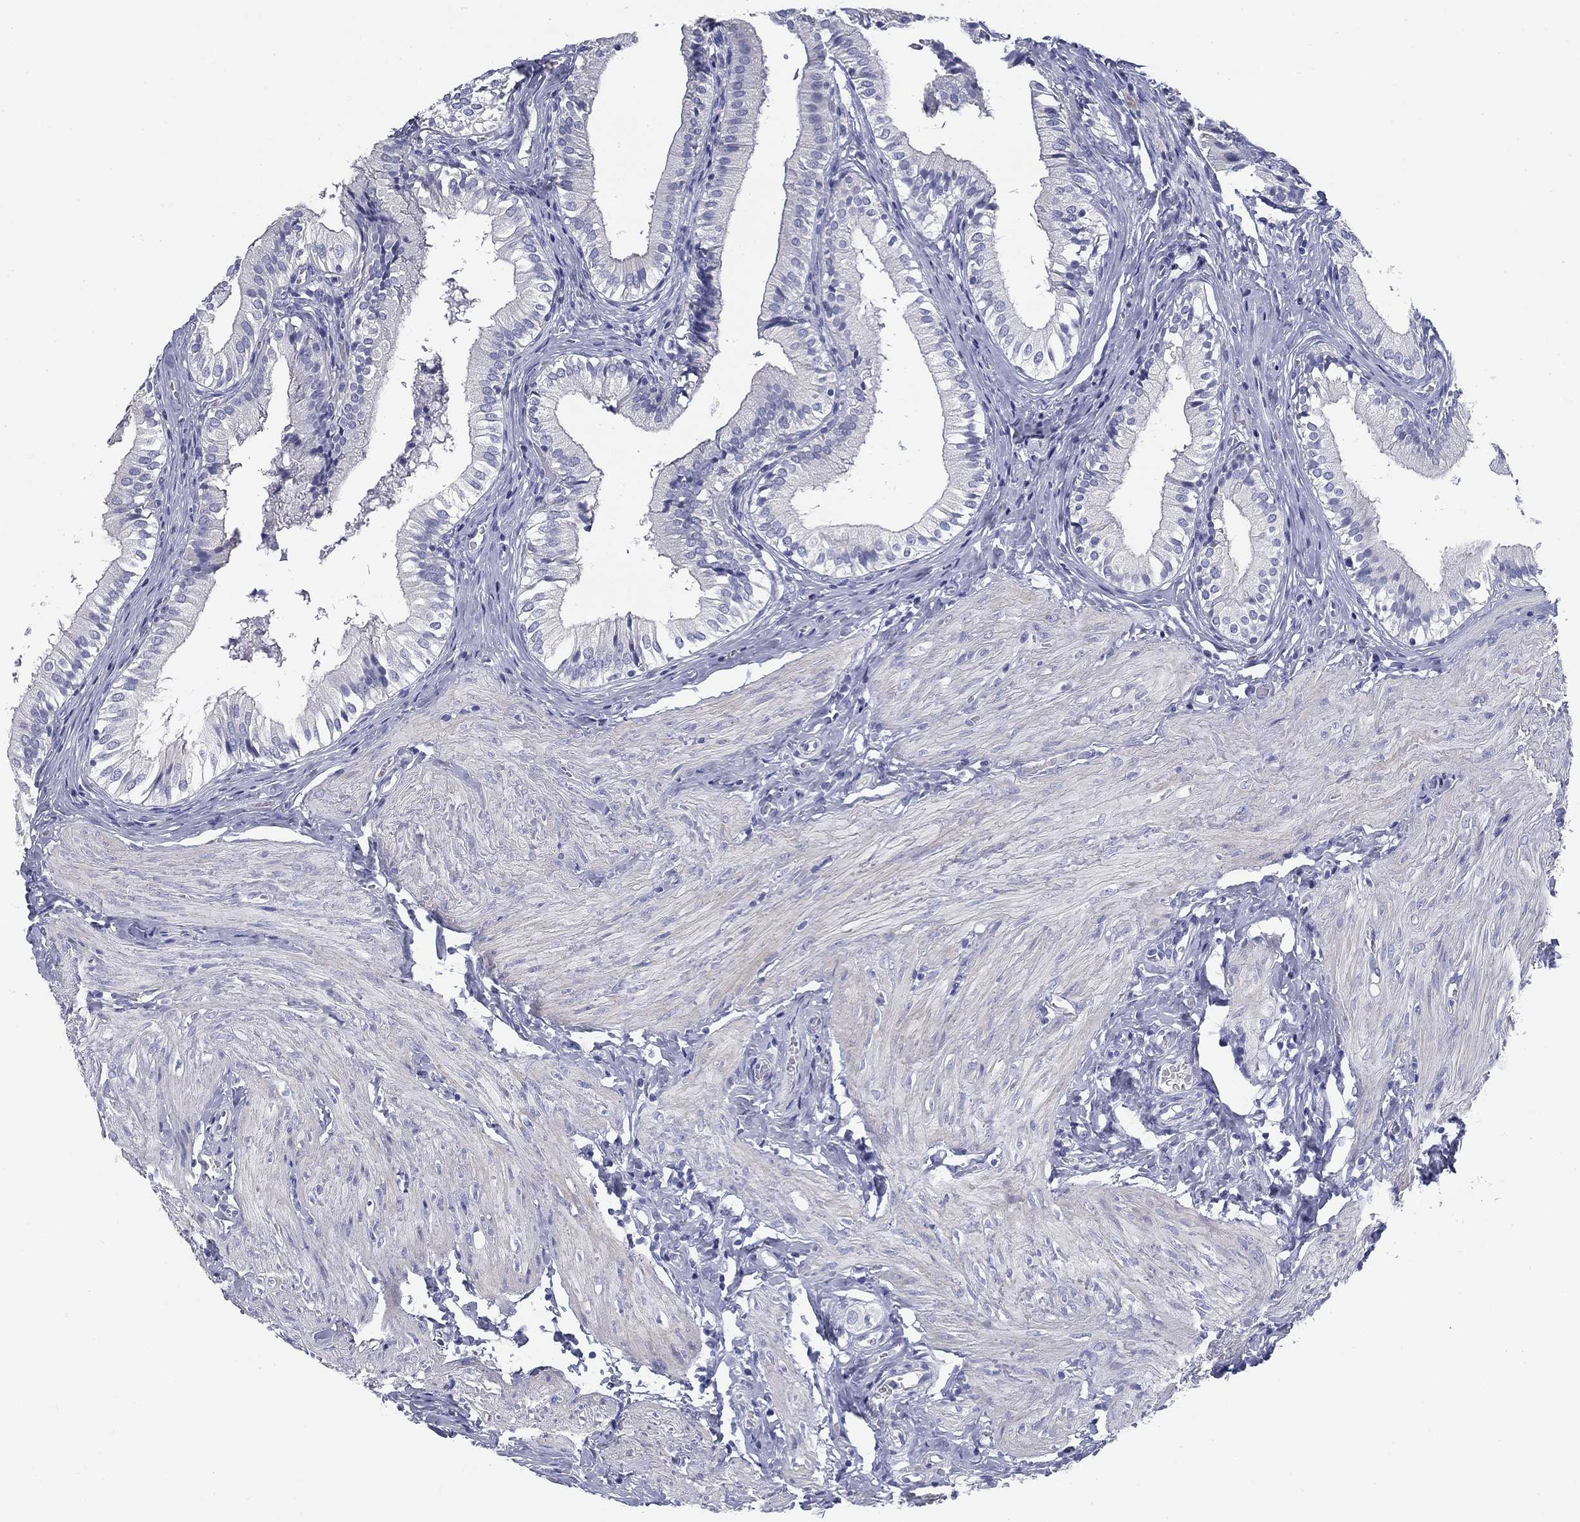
{"staining": {"intensity": "negative", "quantity": "none", "location": "none"}, "tissue": "gallbladder", "cell_type": "Glandular cells", "image_type": "normal", "snomed": [{"axis": "morphology", "description": "Normal tissue, NOS"}, {"axis": "topography", "description": "Gallbladder"}], "caption": "This is a histopathology image of immunohistochemistry staining of normal gallbladder, which shows no expression in glandular cells.", "gene": "CD79B", "patient": {"sex": "female", "age": 47}}